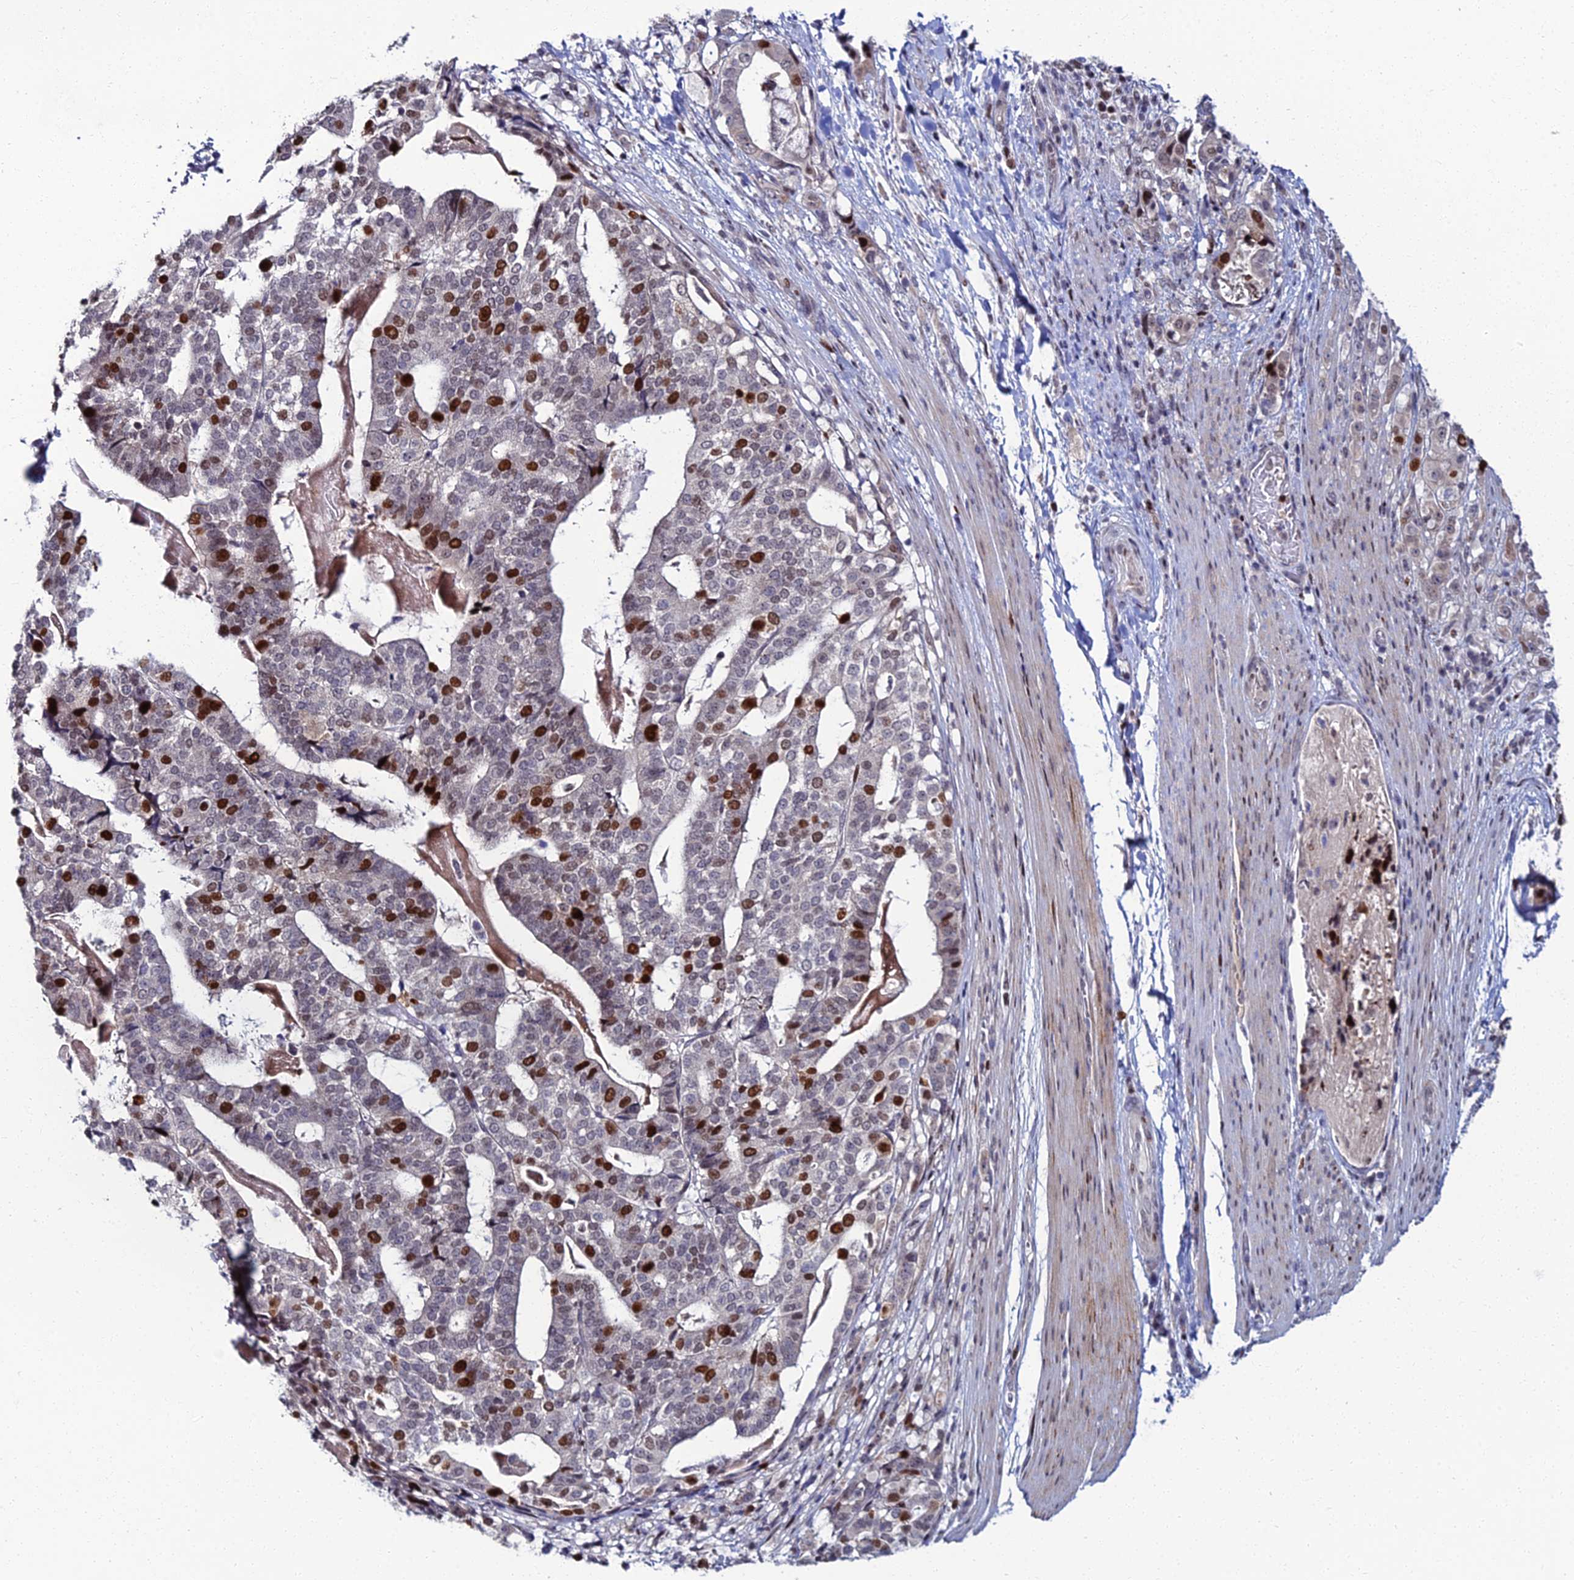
{"staining": {"intensity": "strong", "quantity": "<25%", "location": "nuclear"}, "tissue": "stomach cancer", "cell_type": "Tumor cells", "image_type": "cancer", "snomed": [{"axis": "morphology", "description": "Adenocarcinoma, NOS"}, {"axis": "topography", "description": "Stomach"}], "caption": "Tumor cells display medium levels of strong nuclear positivity in approximately <25% of cells in human stomach cancer. The protein of interest is shown in brown color, while the nuclei are stained blue.", "gene": "TAF9B", "patient": {"sex": "male", "age": 48}}